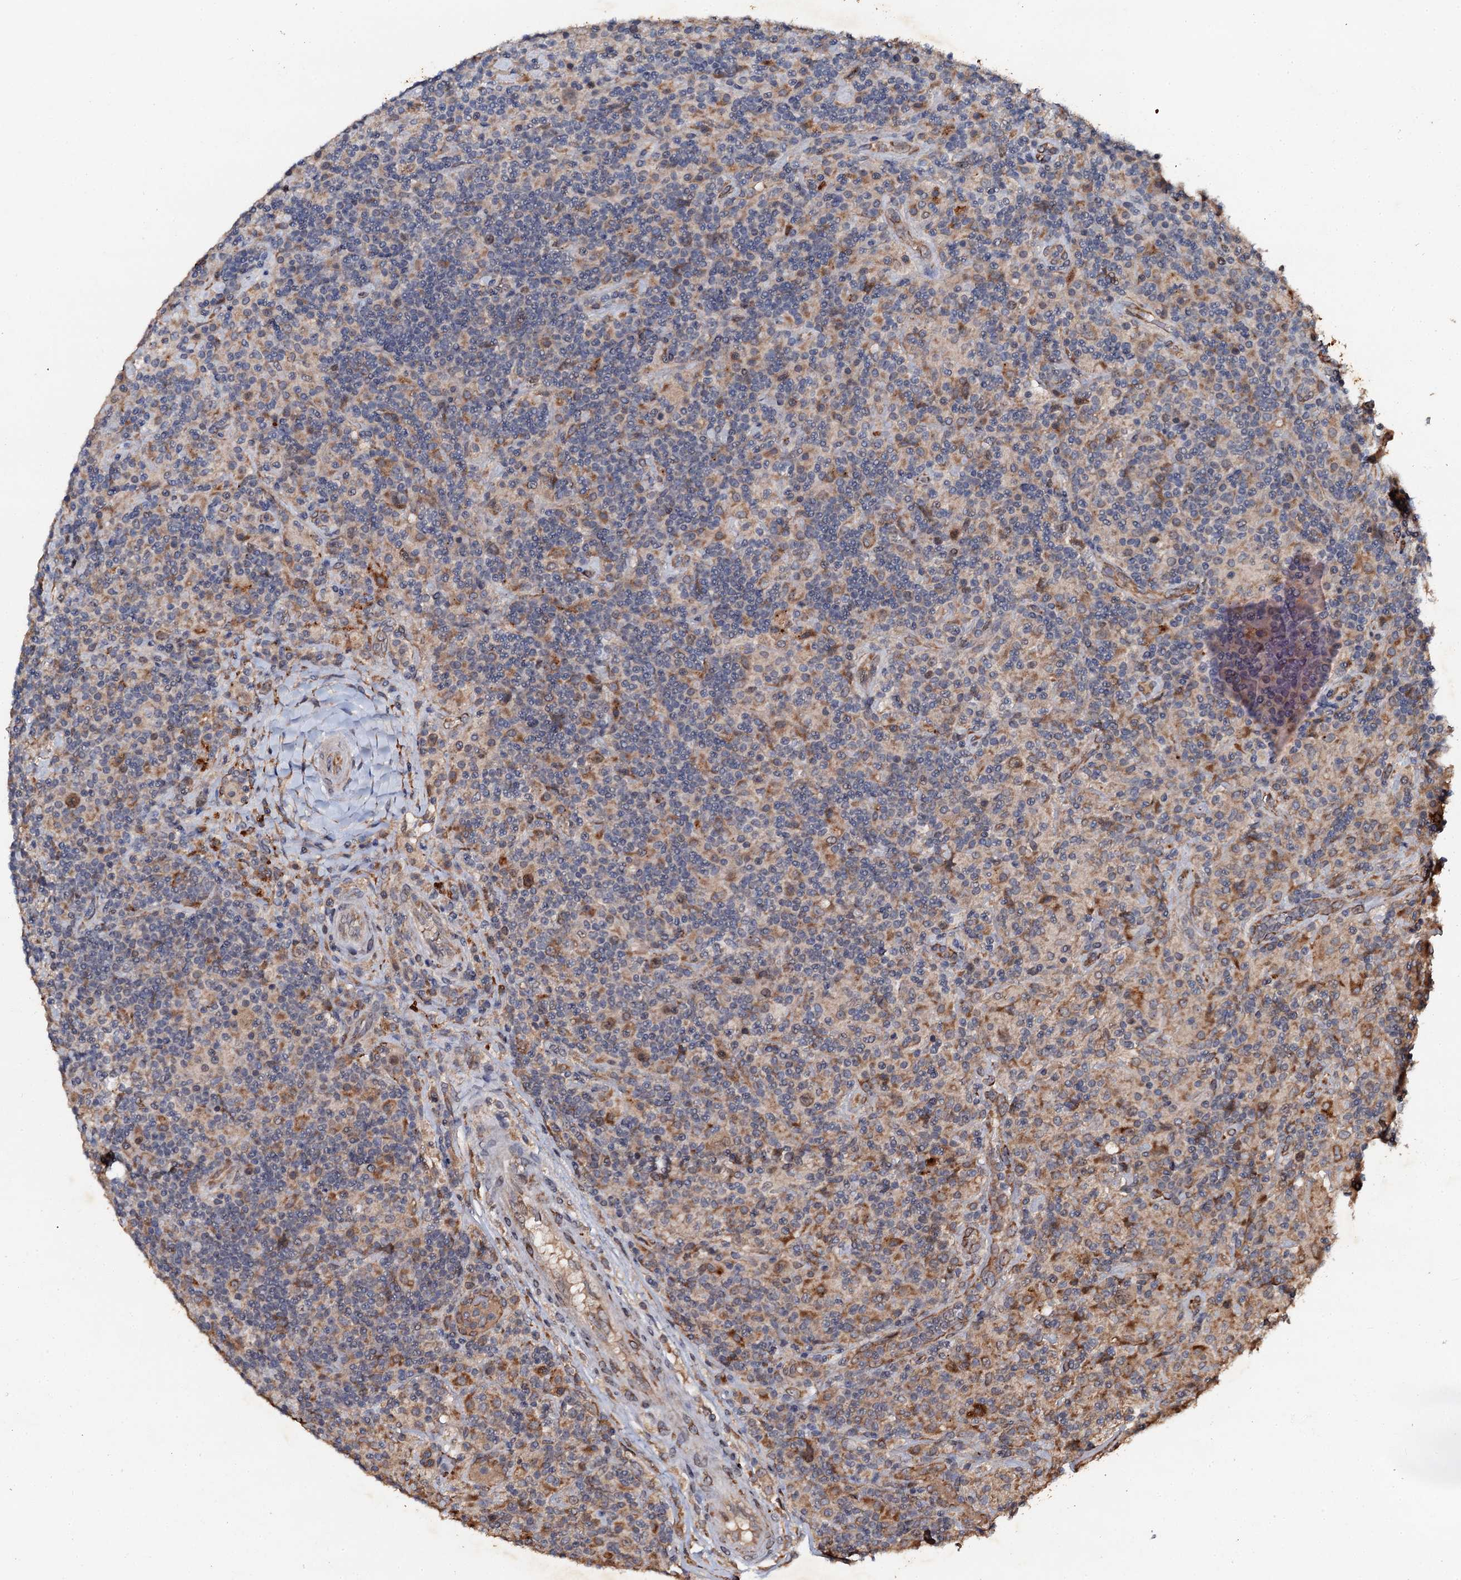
{"staining": {"intensity": "moderate", "quantity": "25%-75%", "location": "cytoplasmic/membranous"}, "tissue": "lymphoma", "cell_type": "Tumor cells", "image_type": "cancer", "snomed": [{"axis": "morphology", "description": "Hodgkin's disease, NOS"}, {"axis": "topography", "description": "Lymph node"}], "caption": "The micrograph demonstrates staining of lymphoma, revealing moderate cytoplasmic/membranous protein expression (brown color) within tumor cells.", "gene": "ADAMTS10", "patient": {"sex": "male", "age": 70}}